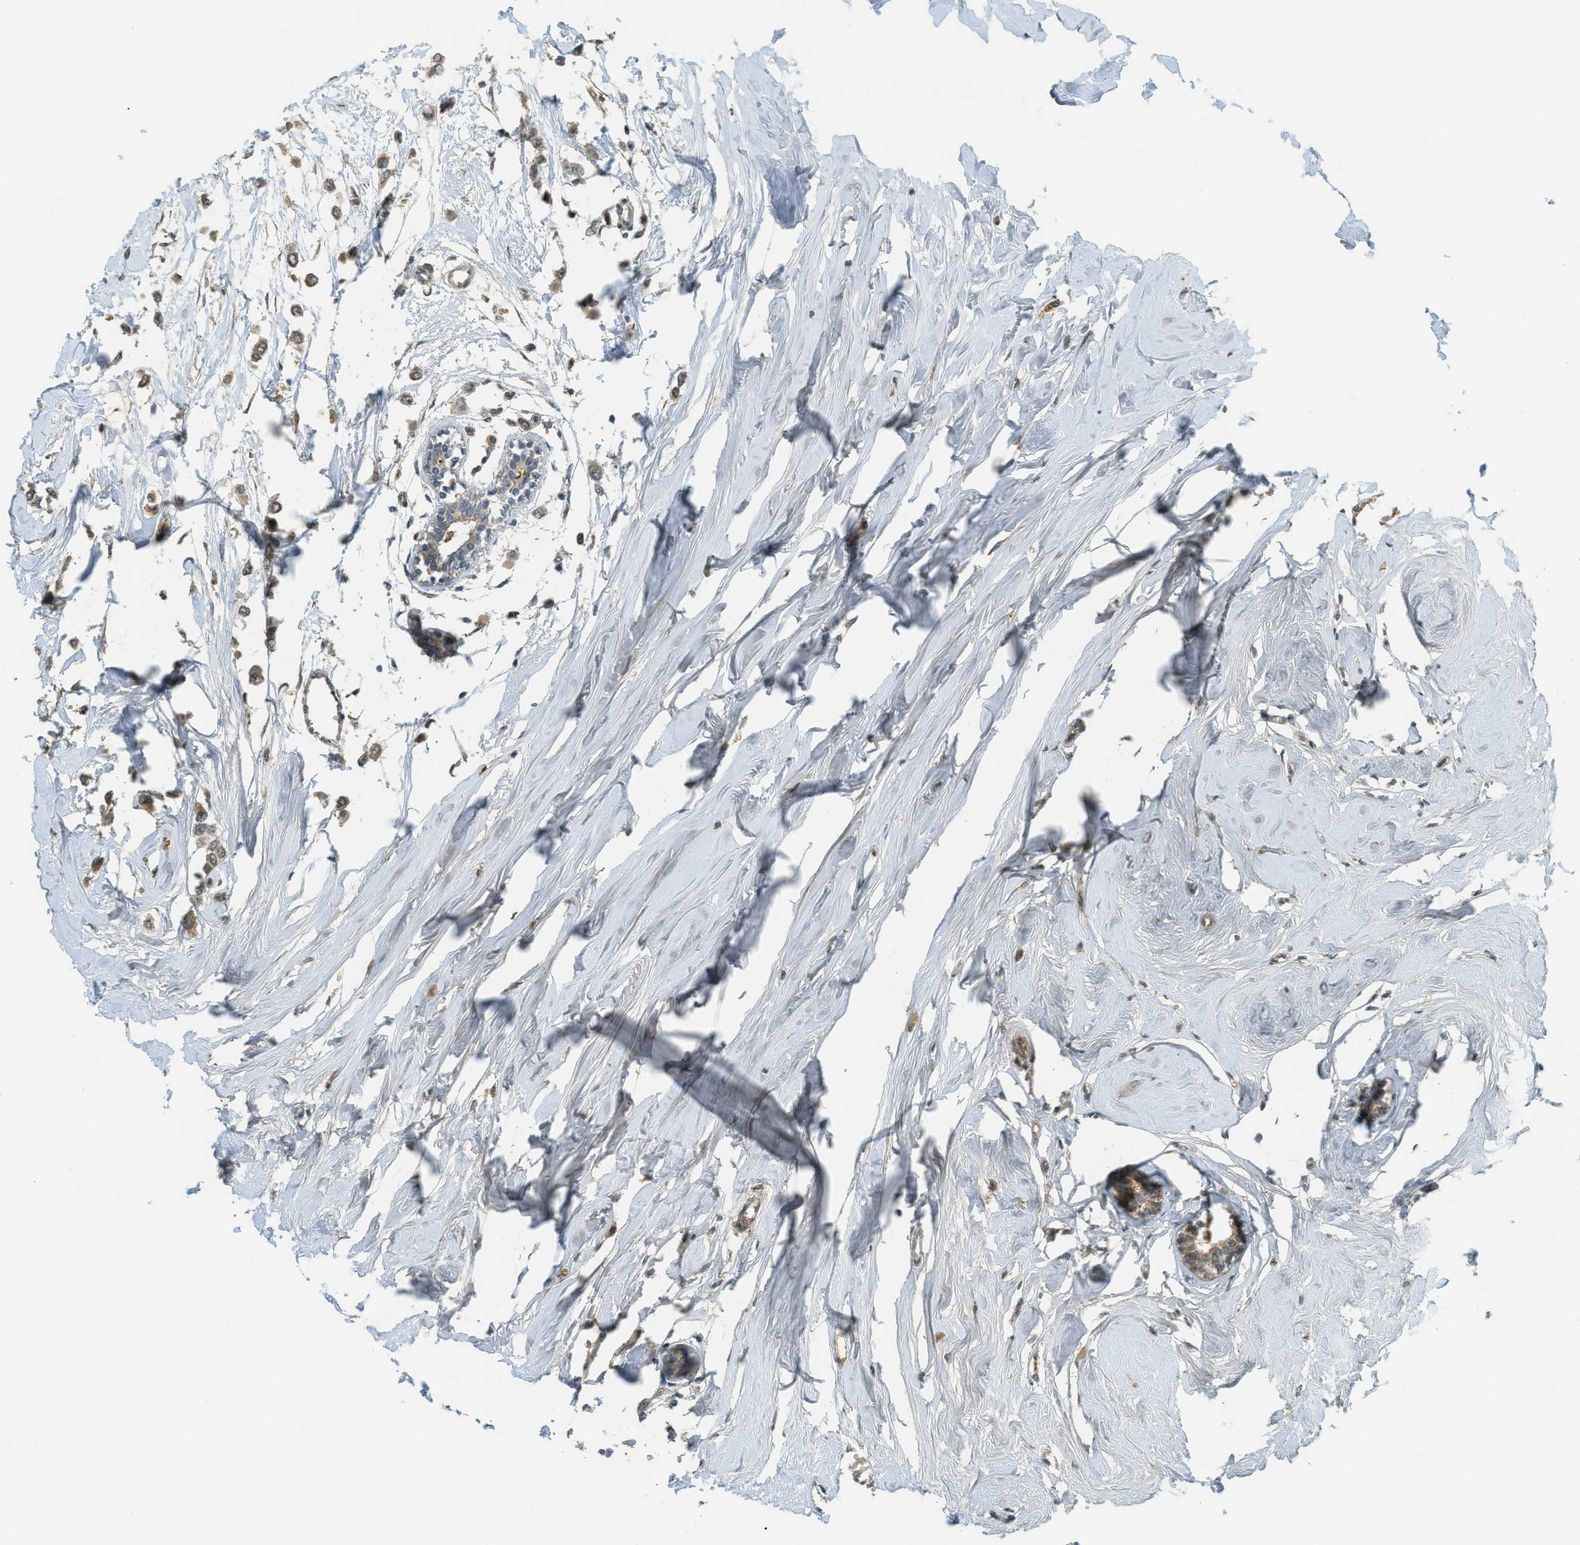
{"staining": {"intensity": "weak", "quantity": ">75%", "location": "cytoplasmic/membranous"}, "tissue": "breast cancer", "cell_type": "Tumor cells", "image_type": "cancer", "snomed": [{"axis": "morphology", "description": "Lobular carcinoma"}, {"axis": "topography", "description": "Breast"}], "caption": "Protein expression analysis of lobular carcinoma (breast) displays weak cytoplasmic/membranous expression in about >75% of tumor cells. (Brightfield microscopy of DAB IHC at high magnification).", "gene": "IGF2BP2", "patient": {"sex": "female", "age": 51}}